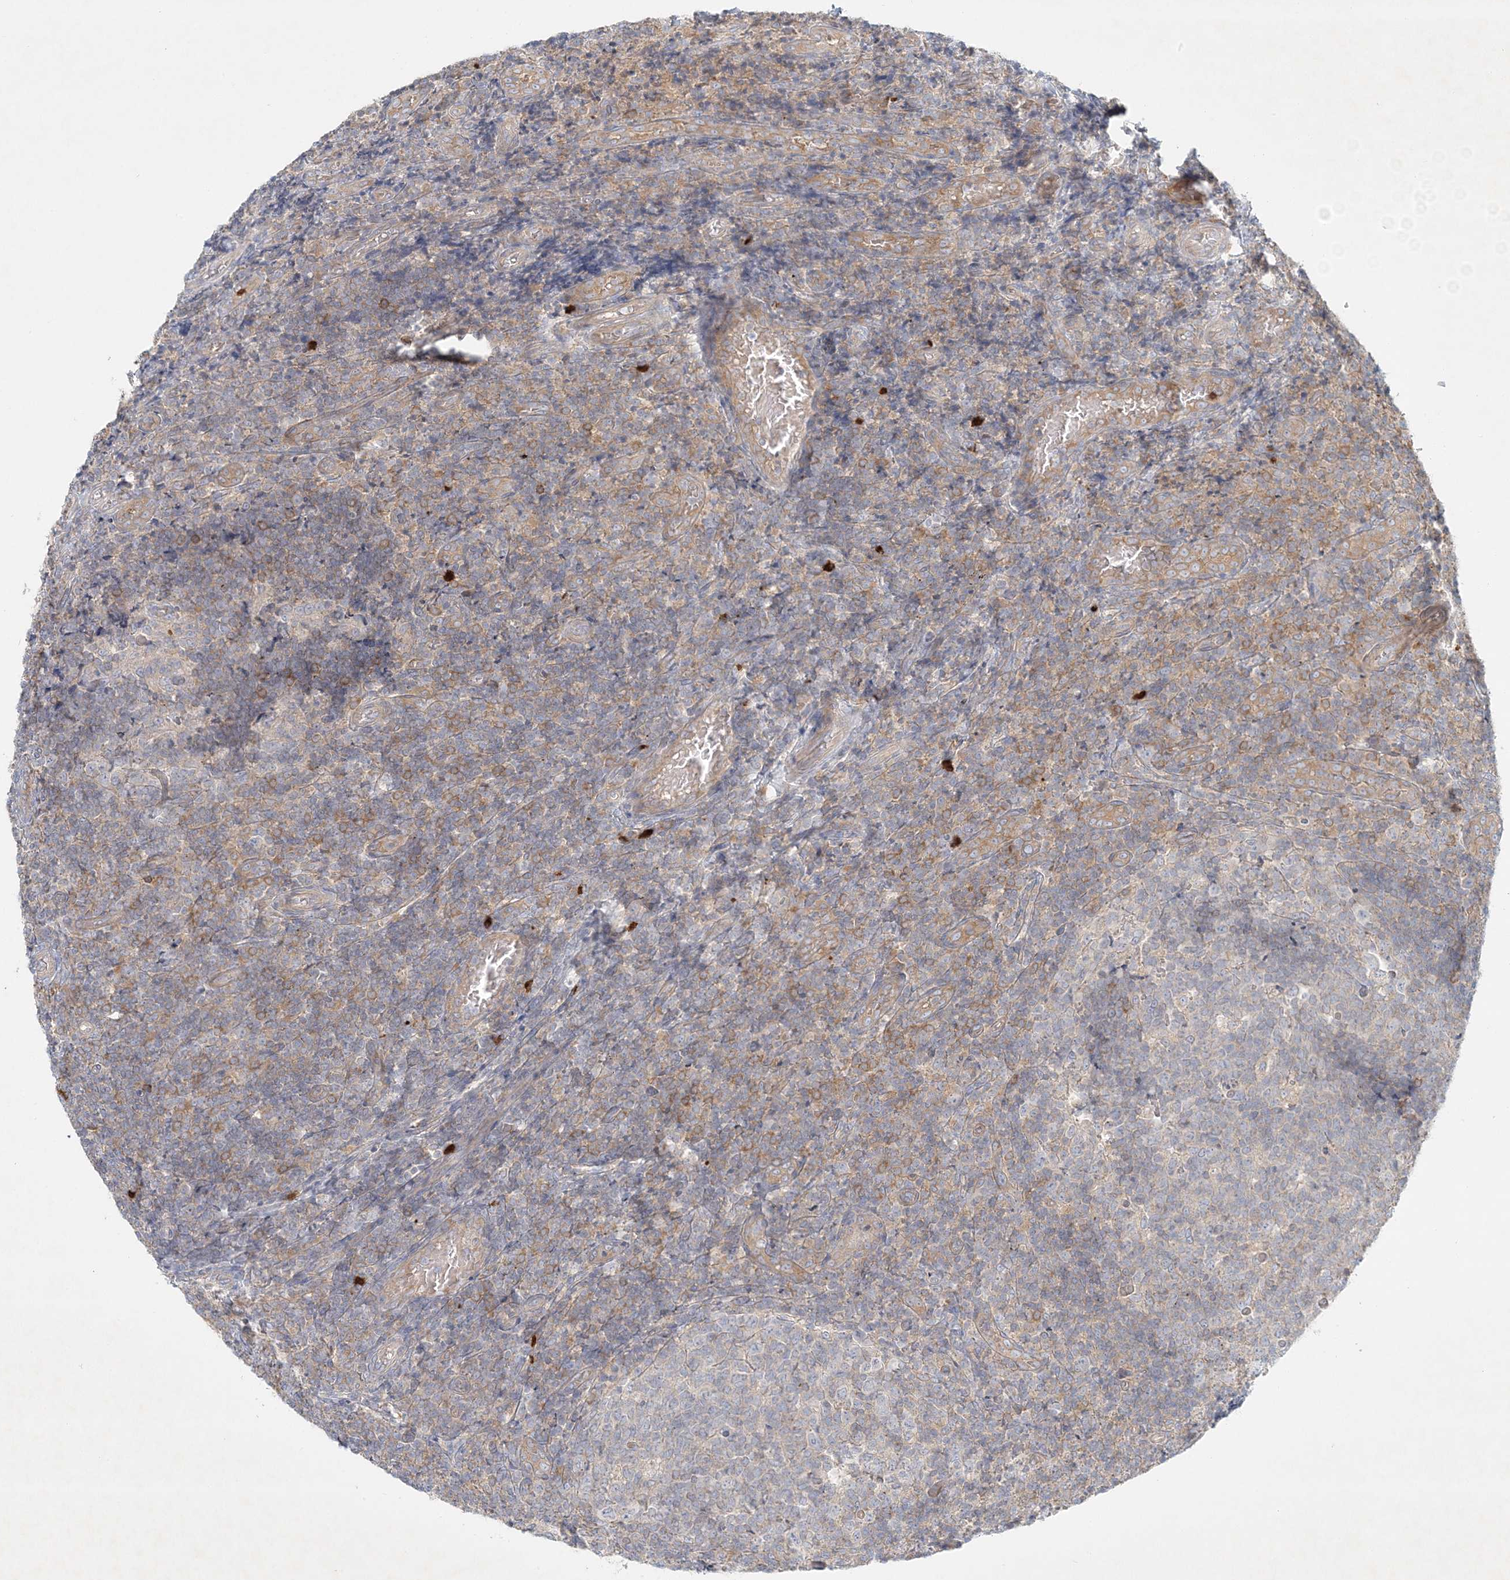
{"staining": {"intensity": "negative", "quantity": "none", "location": "none"}, "tissue": "tonsil", "cell_type": "Germinal center cells", "image_type": "normal", "snomed": [{"axis": "morphology", "description": "Normal tissue, NOS"}, {"axis": "topography", "description": "Tonsil"}], "caption": "A high-resolution photomicrograph shows immunohistochemistry (IHC) staining of normal tonsil, which displays no significant positivity in germinal center cells.", "gene": "STK11IP", "patient": {"sex": "female", "age": 19}}